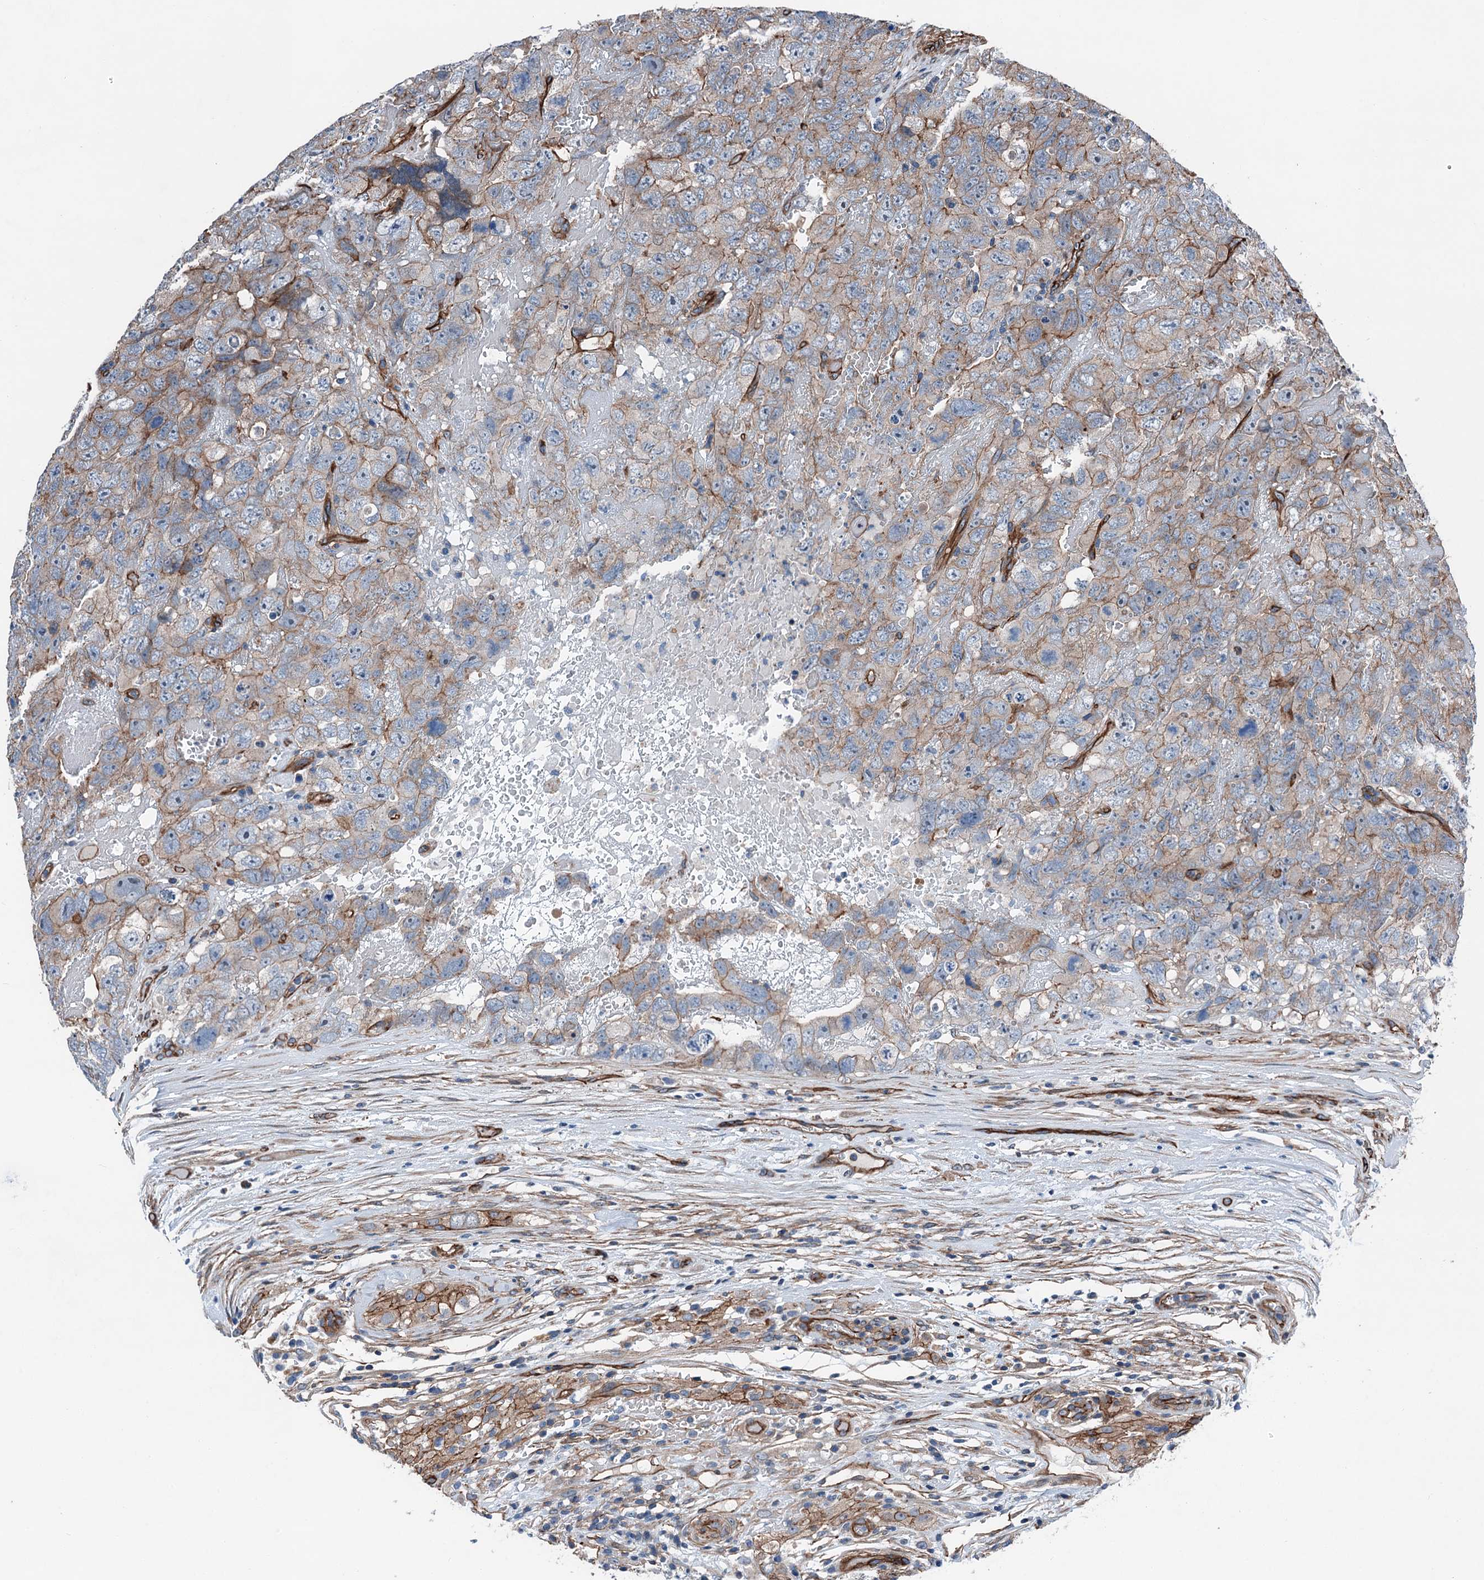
{"staining": {"intensity": "moderate", "quantity": "25%-75%", "location": "cytoplasmic/membranous"}, "tissue": "testis cancer", "cell_type": "Tumor cells", "image_type": "cancer", "snomed": [{"axis": "morphology", "description": "Carcinoma, Embryonal, NOS"}, {"axis": "topography", "description": "Testis"}], "caption": "Protein expression analysis of testis embryonal carcinoma reveals moderate cytoplasmic/membranous staining in about 25%-75% of tumor cells.", "gene": "NMRAL1", "patient": {"sex": "male", "age": 45}}